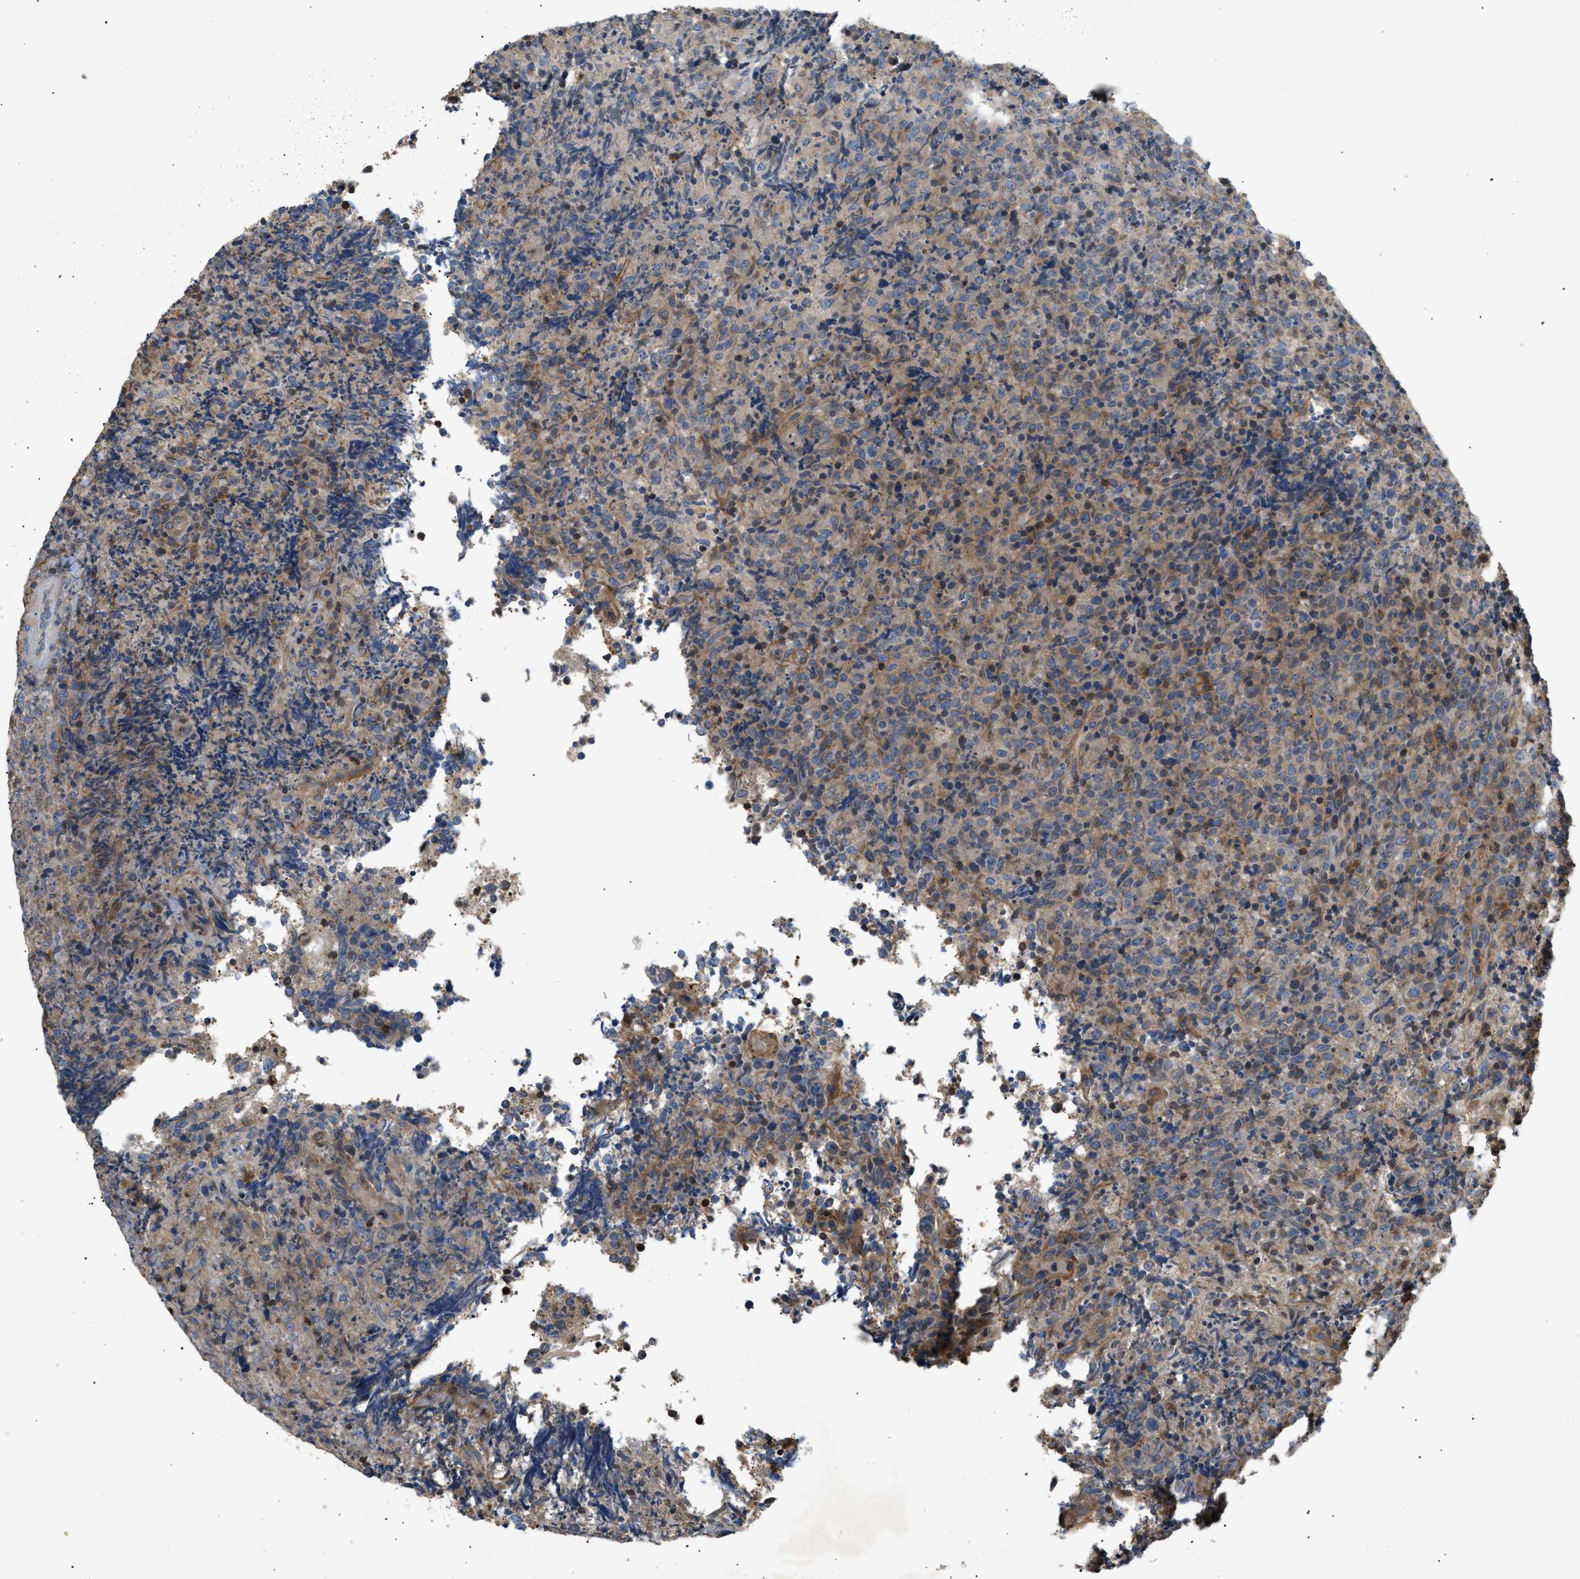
{"staining": {"intensity": "moderate", "quantity": "<25%", "location": "cytoplasmic/membranous"}, "tissue": "lymphoma", "cell_type": "Tumor cells", "image_type": "cancer", "snomed": [{"axis": "morphology", "description": "Malignant lymphoma, non-Hodgkin's type, High grade"}, {"axis": "topography", "description": "Tonsil"}], "caption": "Lymphoma stained with a protein marker reveals moderate staining in tumor cells.", "gene": "FARS2", "patient": {"sex": "female", "age": 36}}